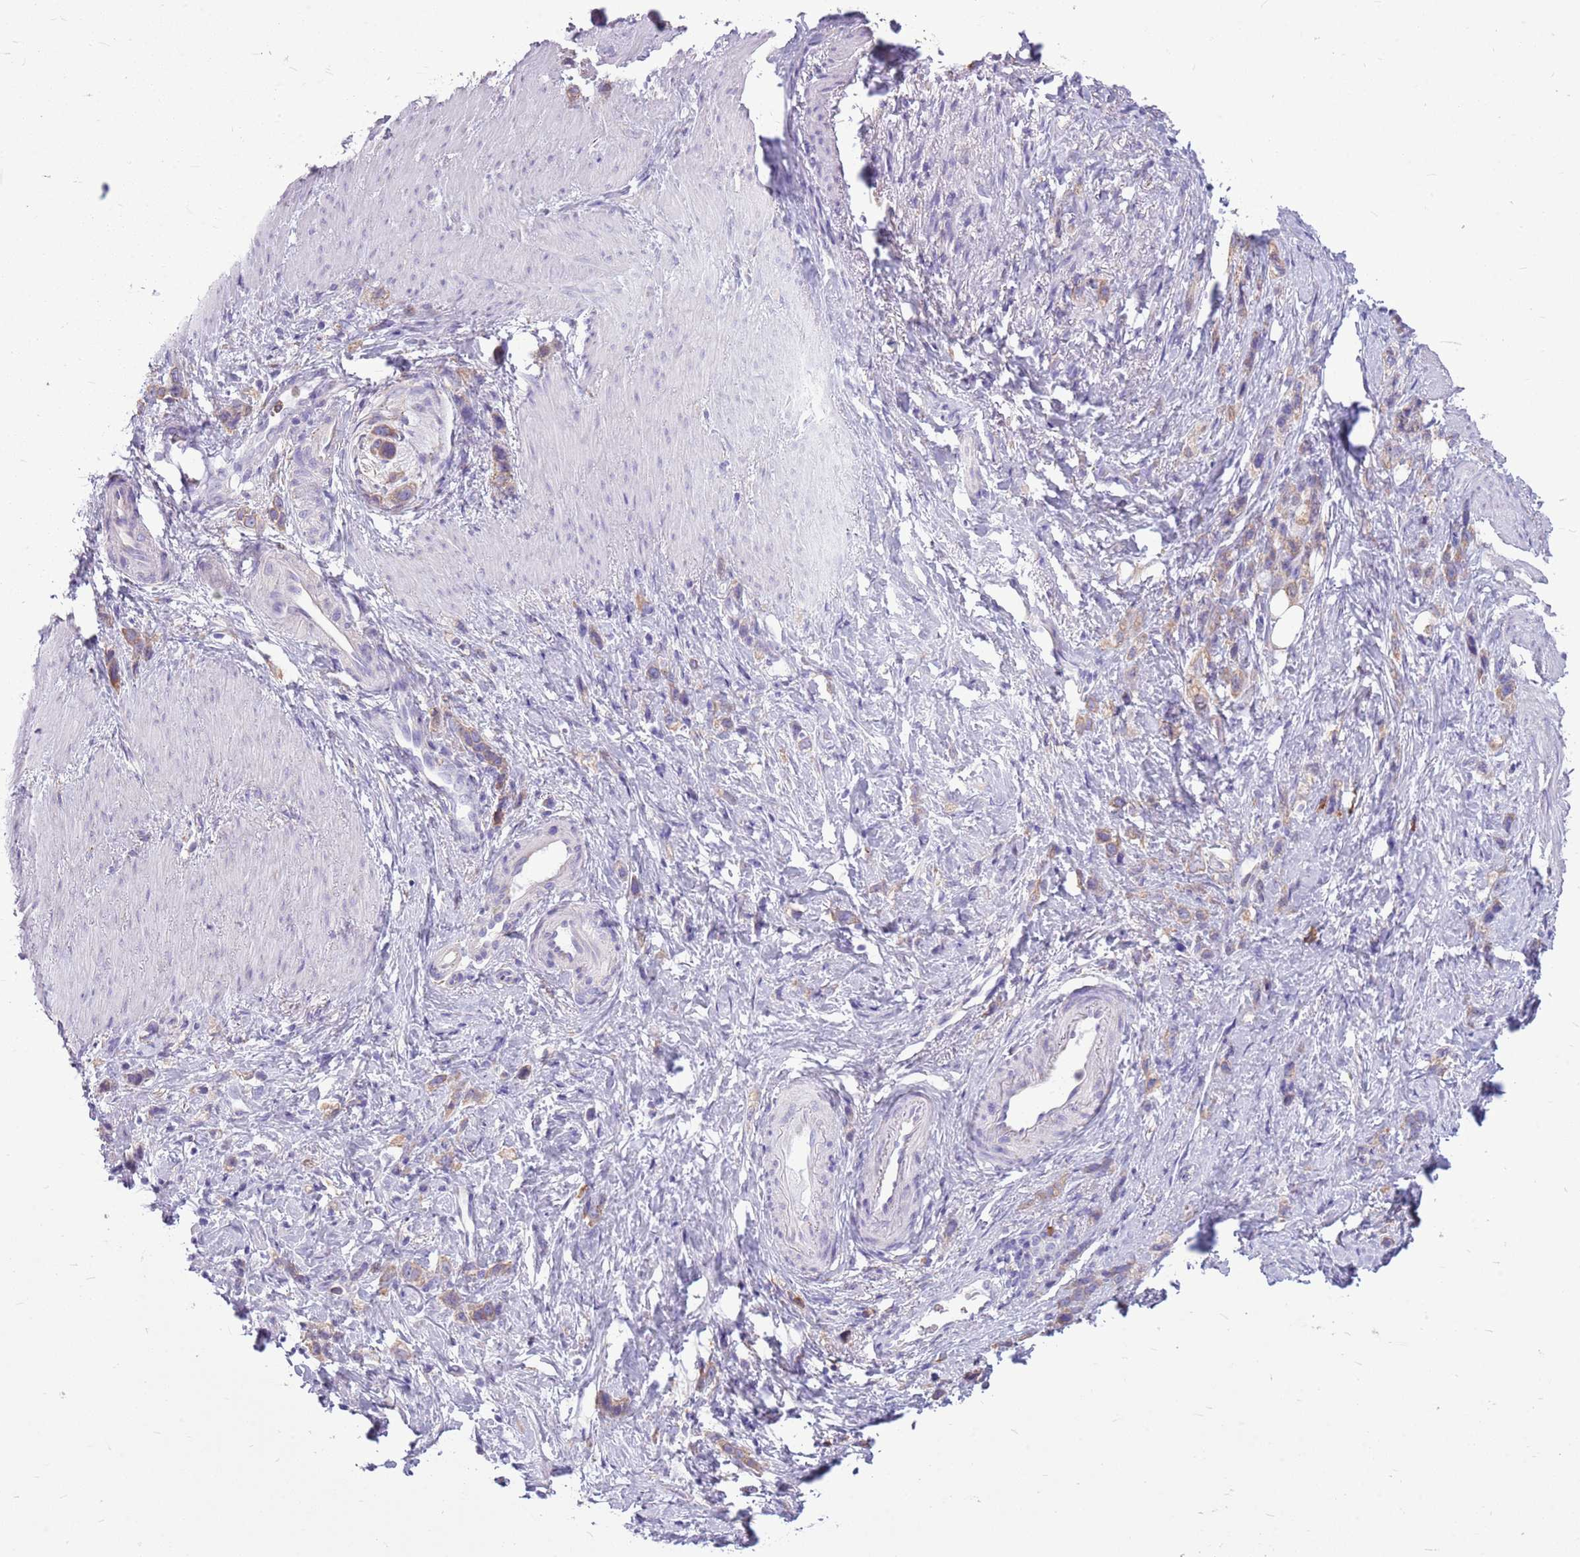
{"staining": {"intensity": "weak", "quantity": ">75%", "location": "cytoplasmic/membranous"}, "tissue": "stomach cancer", "cell_type": "Tumor cells", "image_type": "cancer", "snomed": [{"axis": "morphology", "description": "Adenocarcinoma, NOS"}, {"axis": "topography", "description": "Stomach"}], "caption": "This photomicrograph shows IHC staining of stomach adenocarcinoma, with low weak cytoplasmic/membranous positivity in about >75% of tumor cells.", "gene": "KCTD19", "patient": {"sex": "female", "age": 65}}